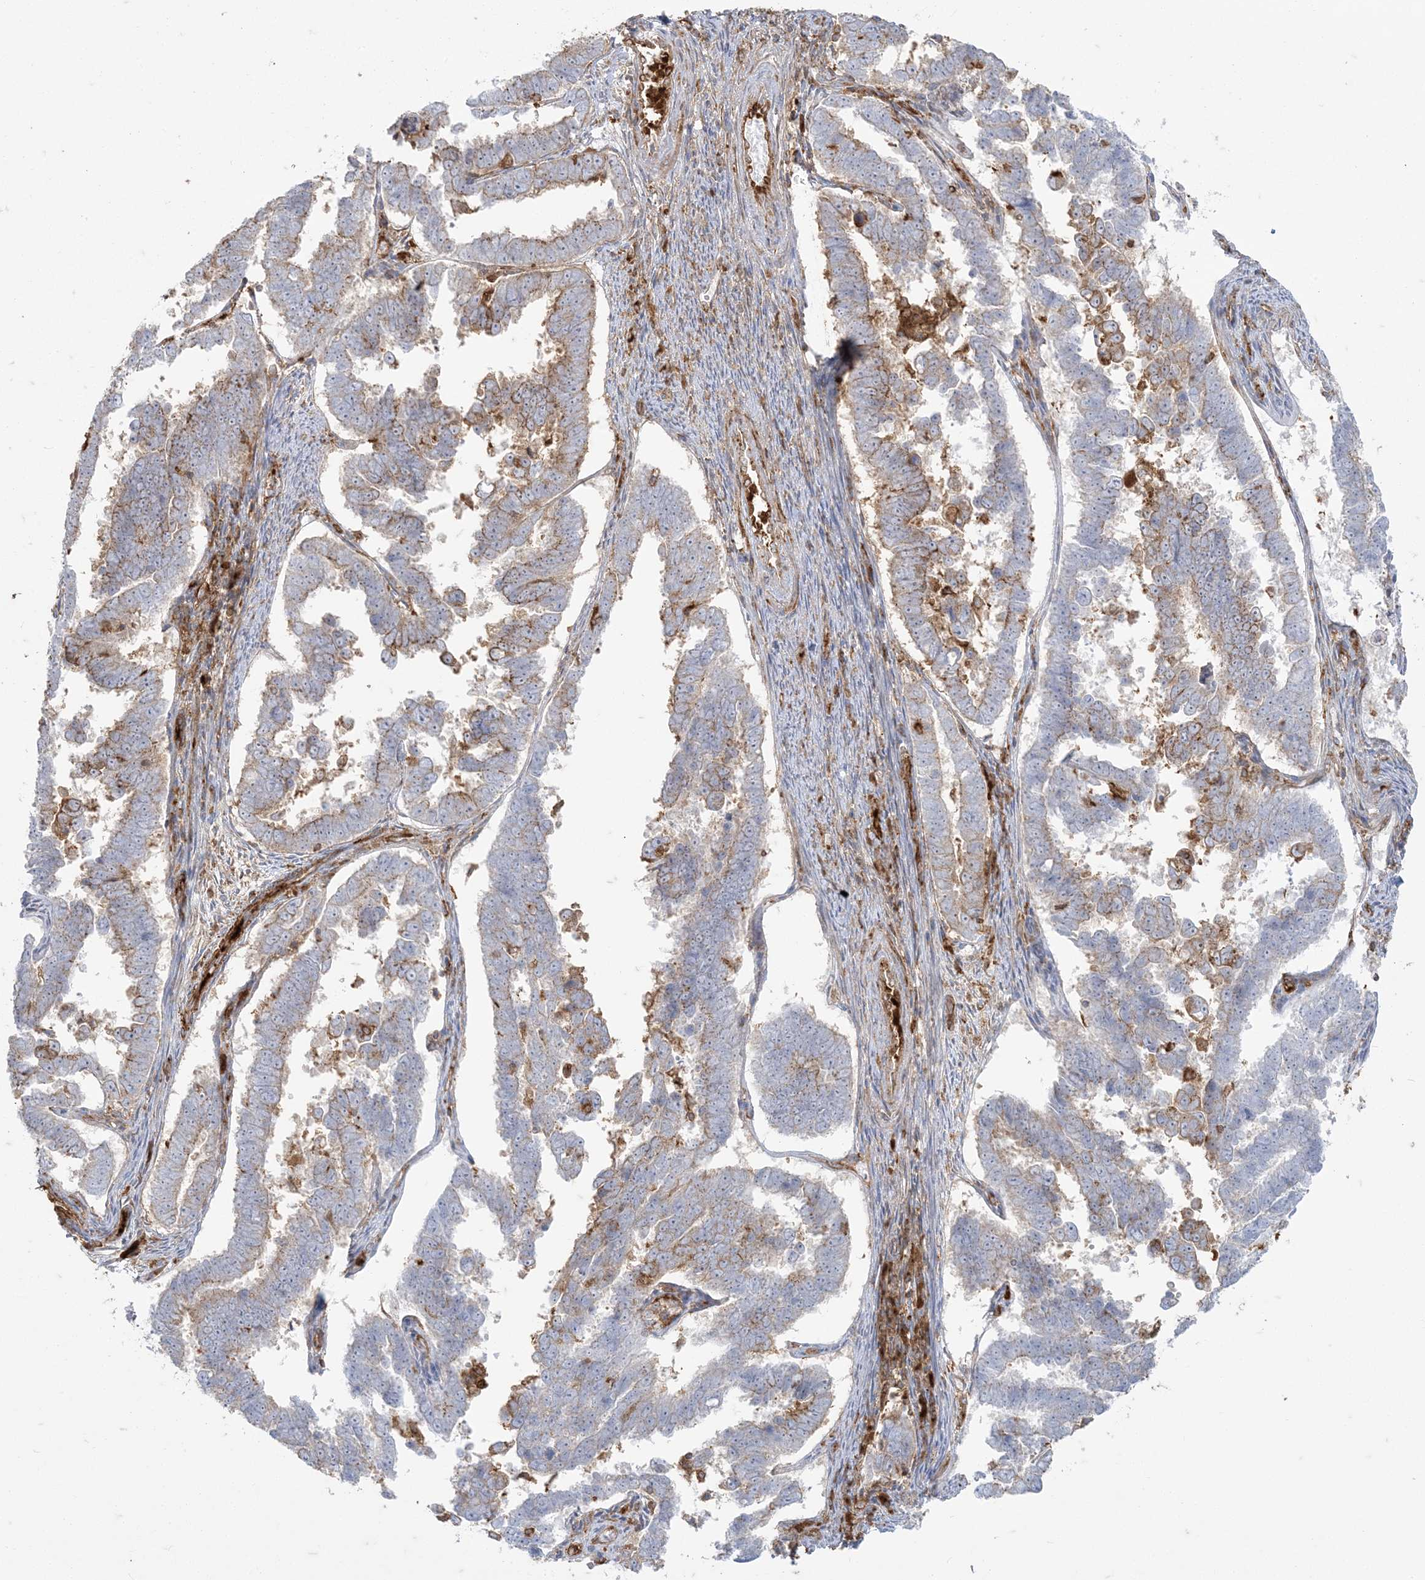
{"staining": {"intensity": "moderate", "quantity": "<25%", "location": "cytoplasmic/membranous"}, "tissue": "endometrial cancer", "cell_type": "Tumor cells", "image_type": "cancer", "snomed": [{"axis": "morphology", "description": "Adenocarcinoma, NOS"}, {"axis": "topography", "description": "Endometrium"}], "caption": "Adenocarcinoma (endometrial) was stained to show a protein in brown. There is low levels of moderate cytoplasmic/membranous expression in about <25% of tumor cells. The staining was performed using DAB, with brown indicating positive protein expression. Nuclei are stained blue with hematoxylin.", "gene": "DERL3", "patient": {"sex": "female", "age": 75}}